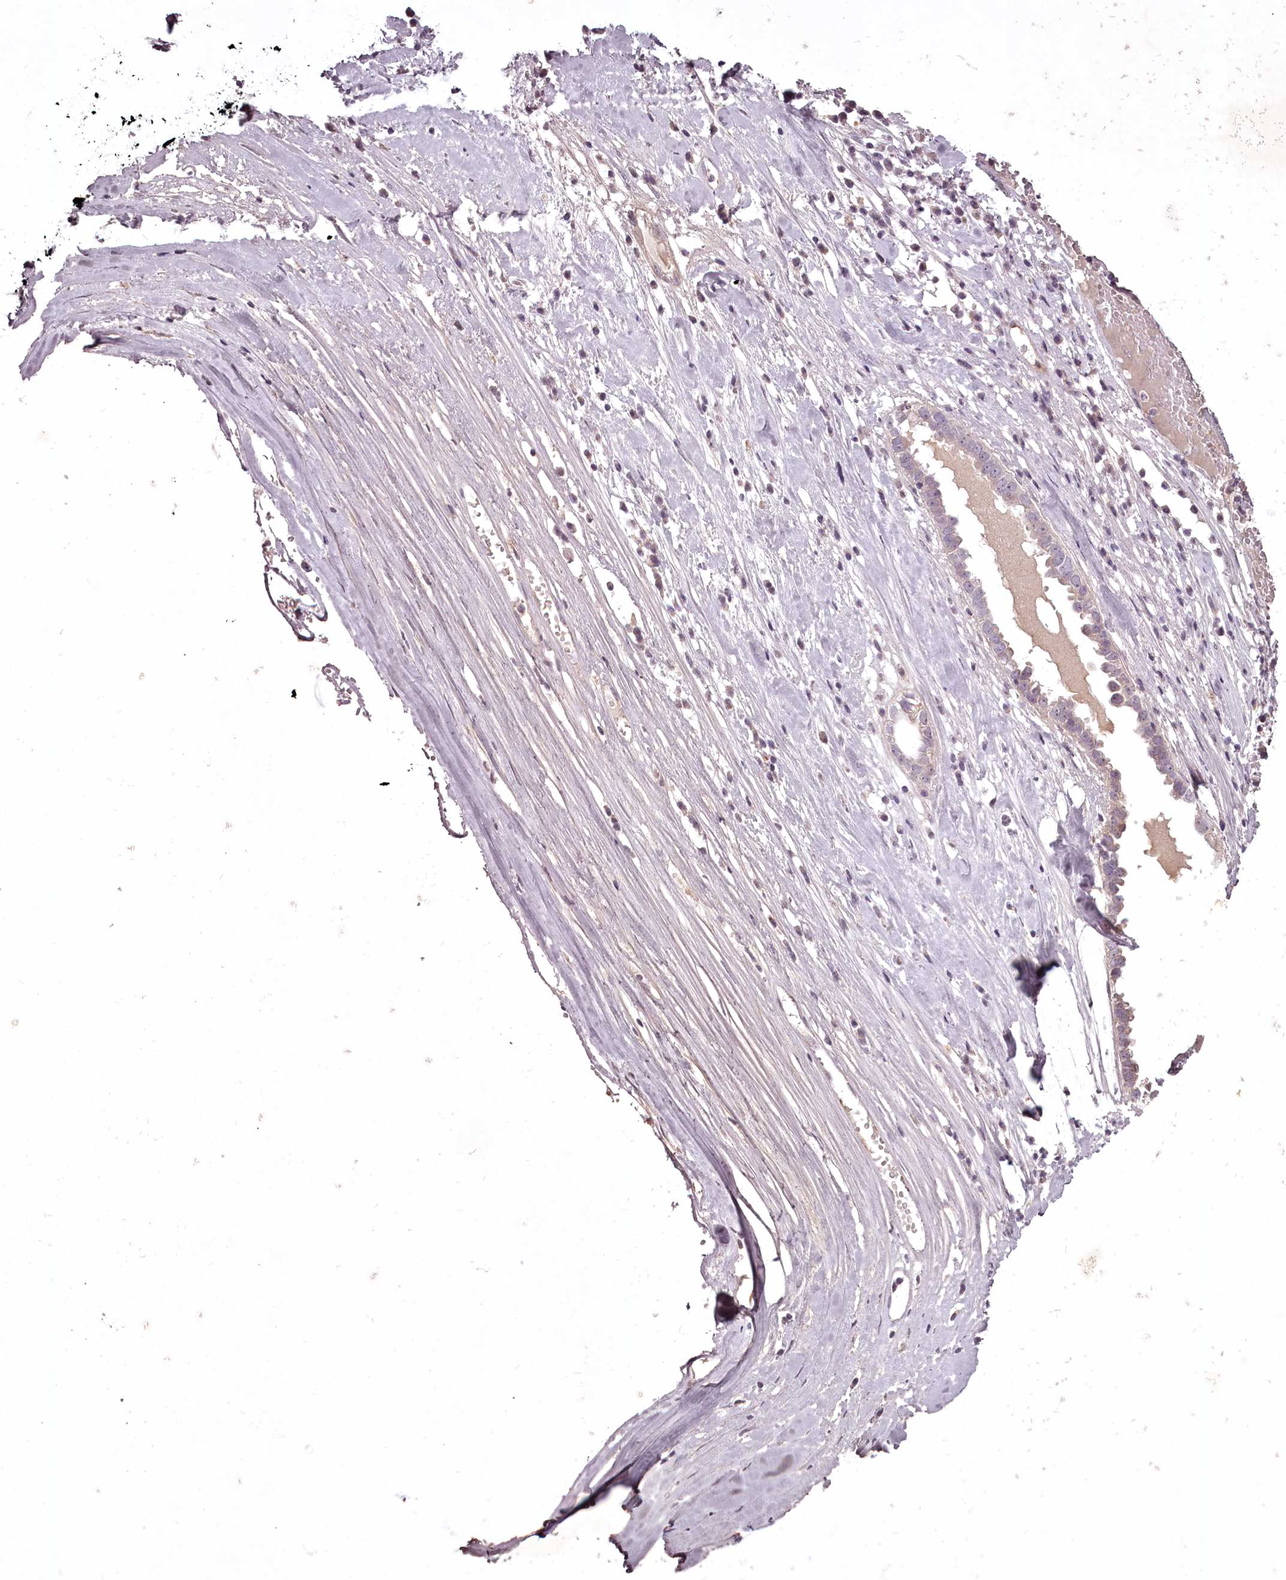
{"staining": {"intensity": "negative", "quantity": "none", "location": "none"}, "tissue": "ovarian cancer", "cell_type": "Tumor cells", "image_type": "cancer", "snomed": [{"axis": "morphology", "description": "Carcinoma, endometroid"}, {"axis": "topography", "description": "Ovary"}], "caption": "Tumor cells are negative for brown protein staining in ovarian endometroid carcinoma. (IHC, brightfield microscopy, high magnification).", "gene": "RBMXL2", "patient": {"sex": "female", "age": 62}}